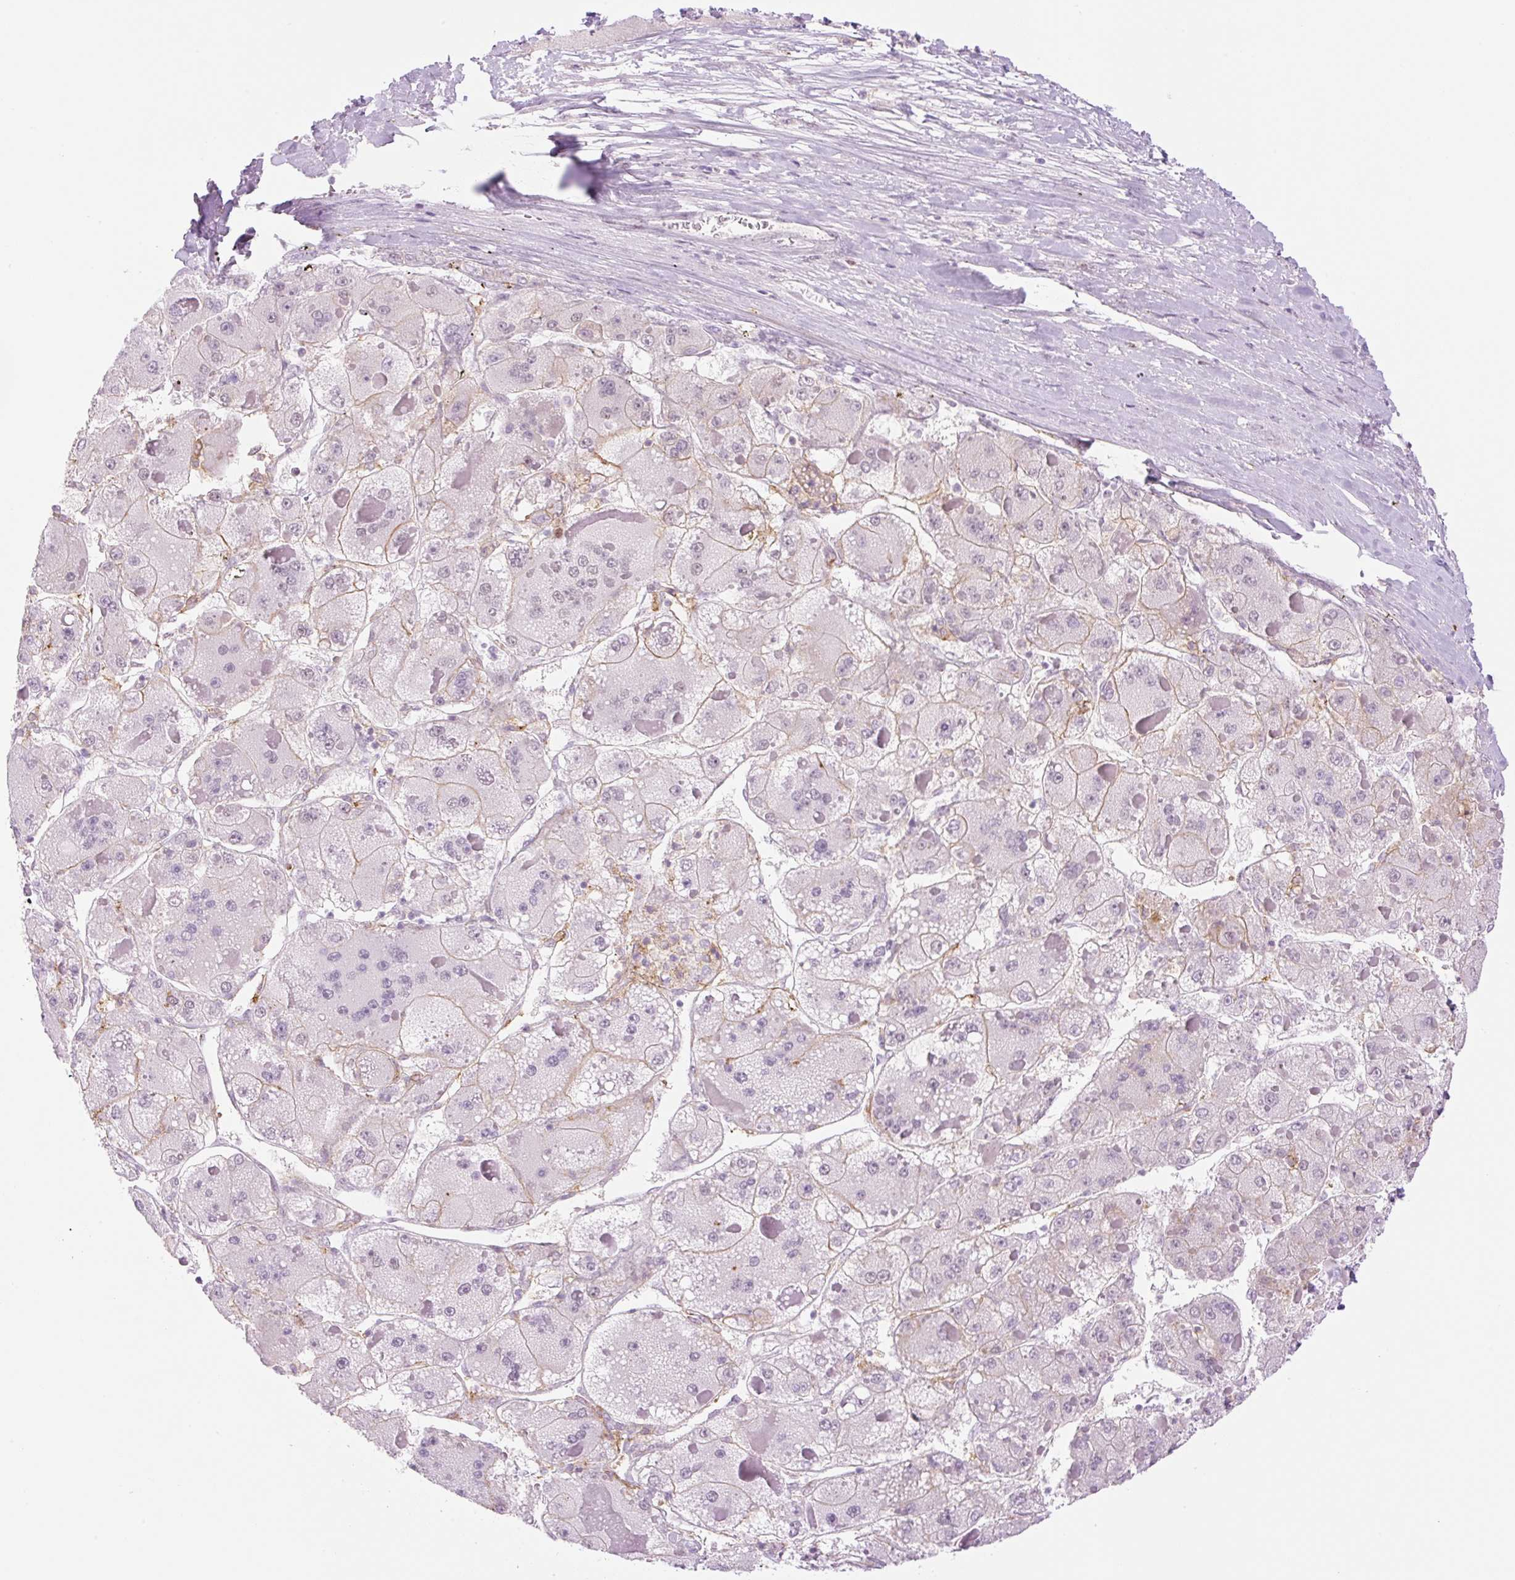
{"staining": {"intensity": "weak", "quantity": "<25%", "location": "cytoplasmic/membranous,nuclear"}, "tissue": "liver cancer", "cell_type": "Tumor cells", "image_type": "cancer", "snomed": [{"axis": "morphology", "description": "Carcinoma, Hepatocellular, NOS"}, {"axis": "topography", "description": "Liver"}], "caption": "Immunohistochemical staining of human liver cancer (hepatocellular carcinoma) reveals no significant staining in tumor cells. The staining was performed using DAB (3,3'-diaminobenzidine) to visualize the protein expression in brown, while the nuclei were stained in blue with hematoxylin (Magnification: 20x).", "gene": "PALM3", "patient": {"sex": "female", "age": 73}}